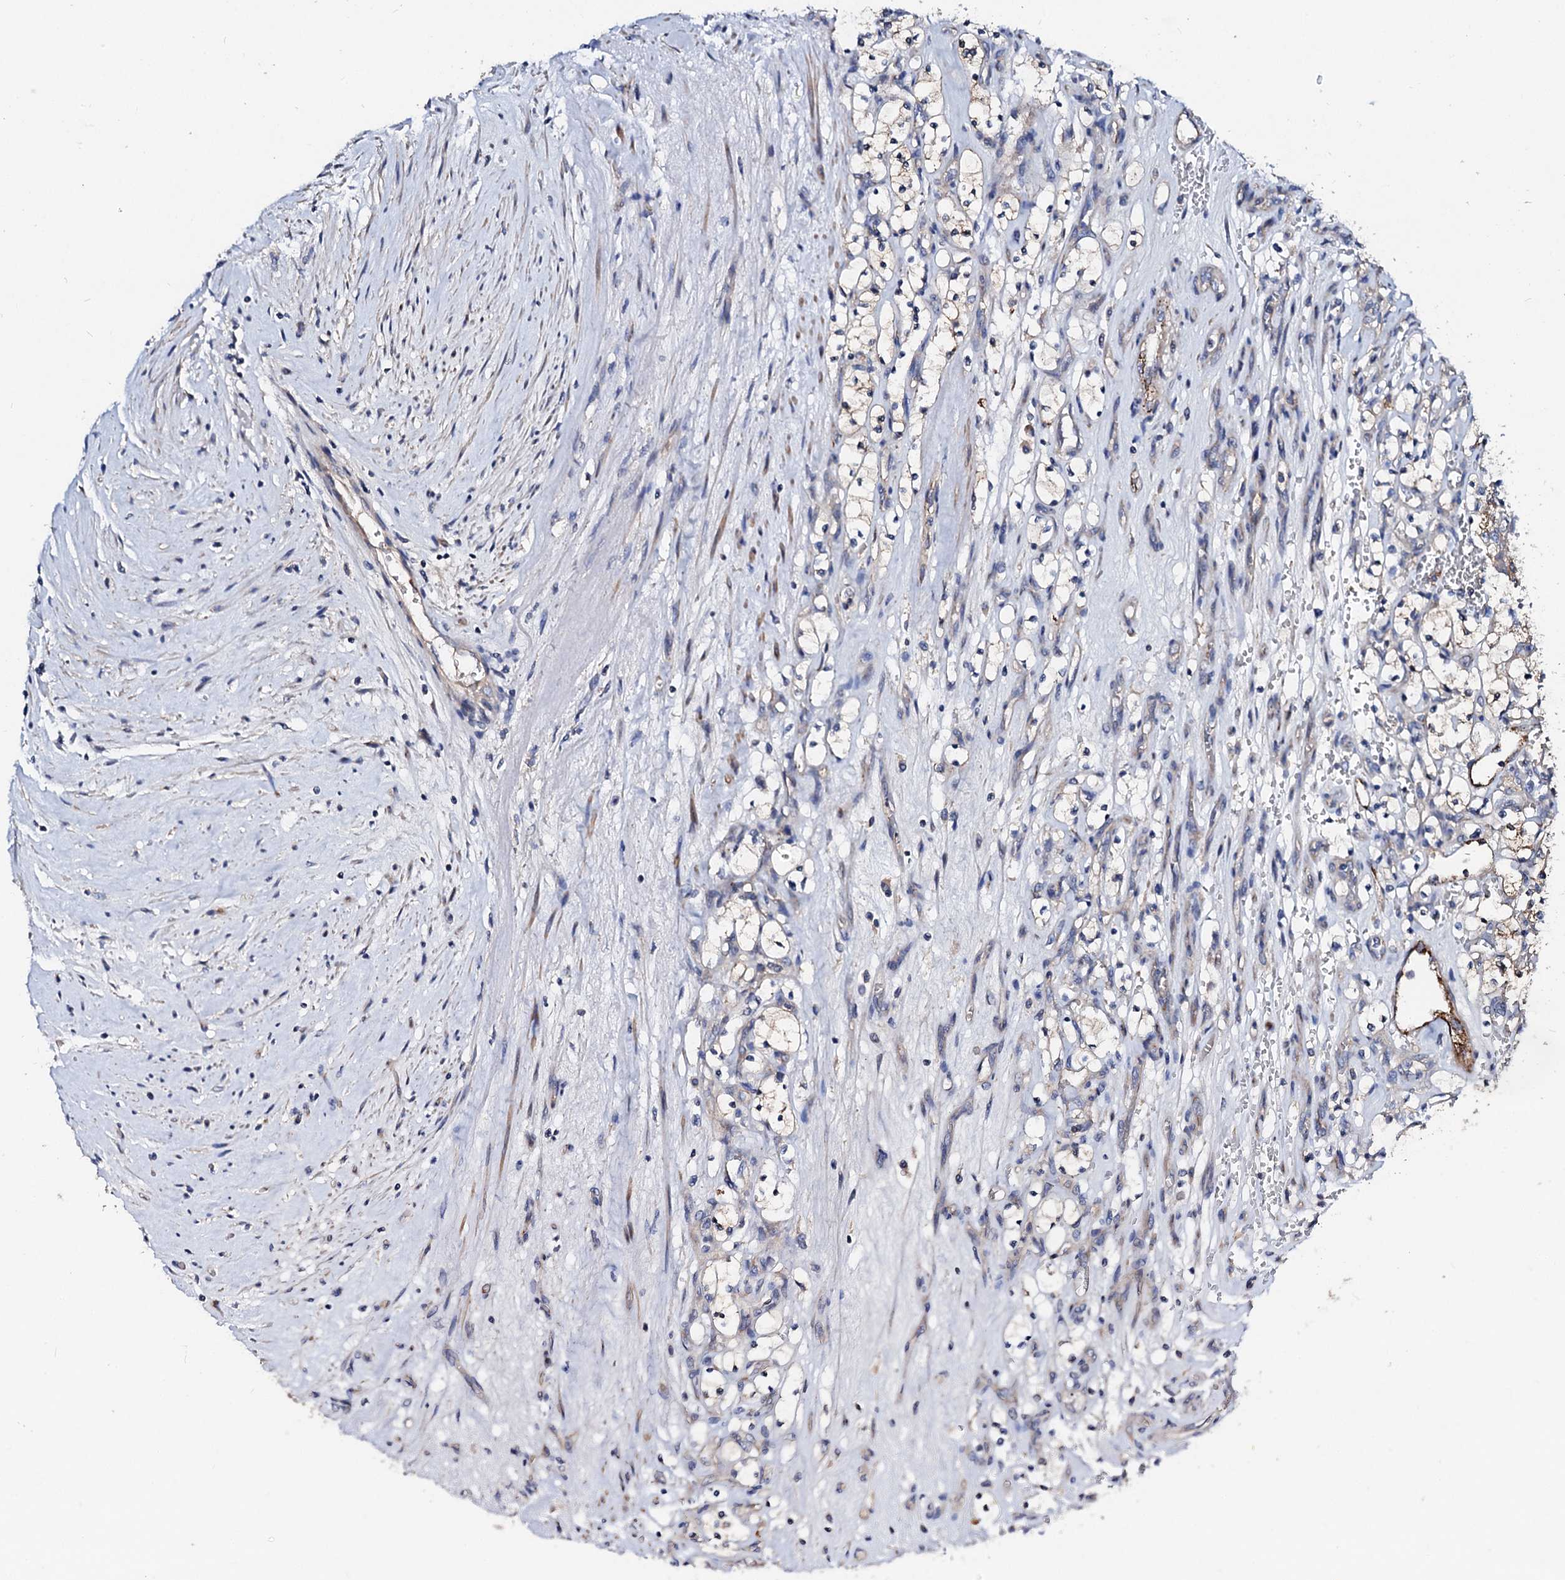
{"staining": {"intensity": "moderate", "quantity": "<25%", "location": "cytoplasmic/membranous"}, "tissue": "renal cancer", "cell_type": "Tumor cells", "image_type": "cancer", "snomed": [{"axis": "morphology", "description": "Adenocarcinoma, NOS"}, {"axis": "topography", "description": "Kidney"}], "caption": "There is low levels of moderate cytoplasmic/membranous positivity in tumor cells of renal adenocarcinoma, as demonstrated by immunohistochemical staining (brown color).", "gene": "FIBIN", "patient": {"sex": "female", "age": 69}}